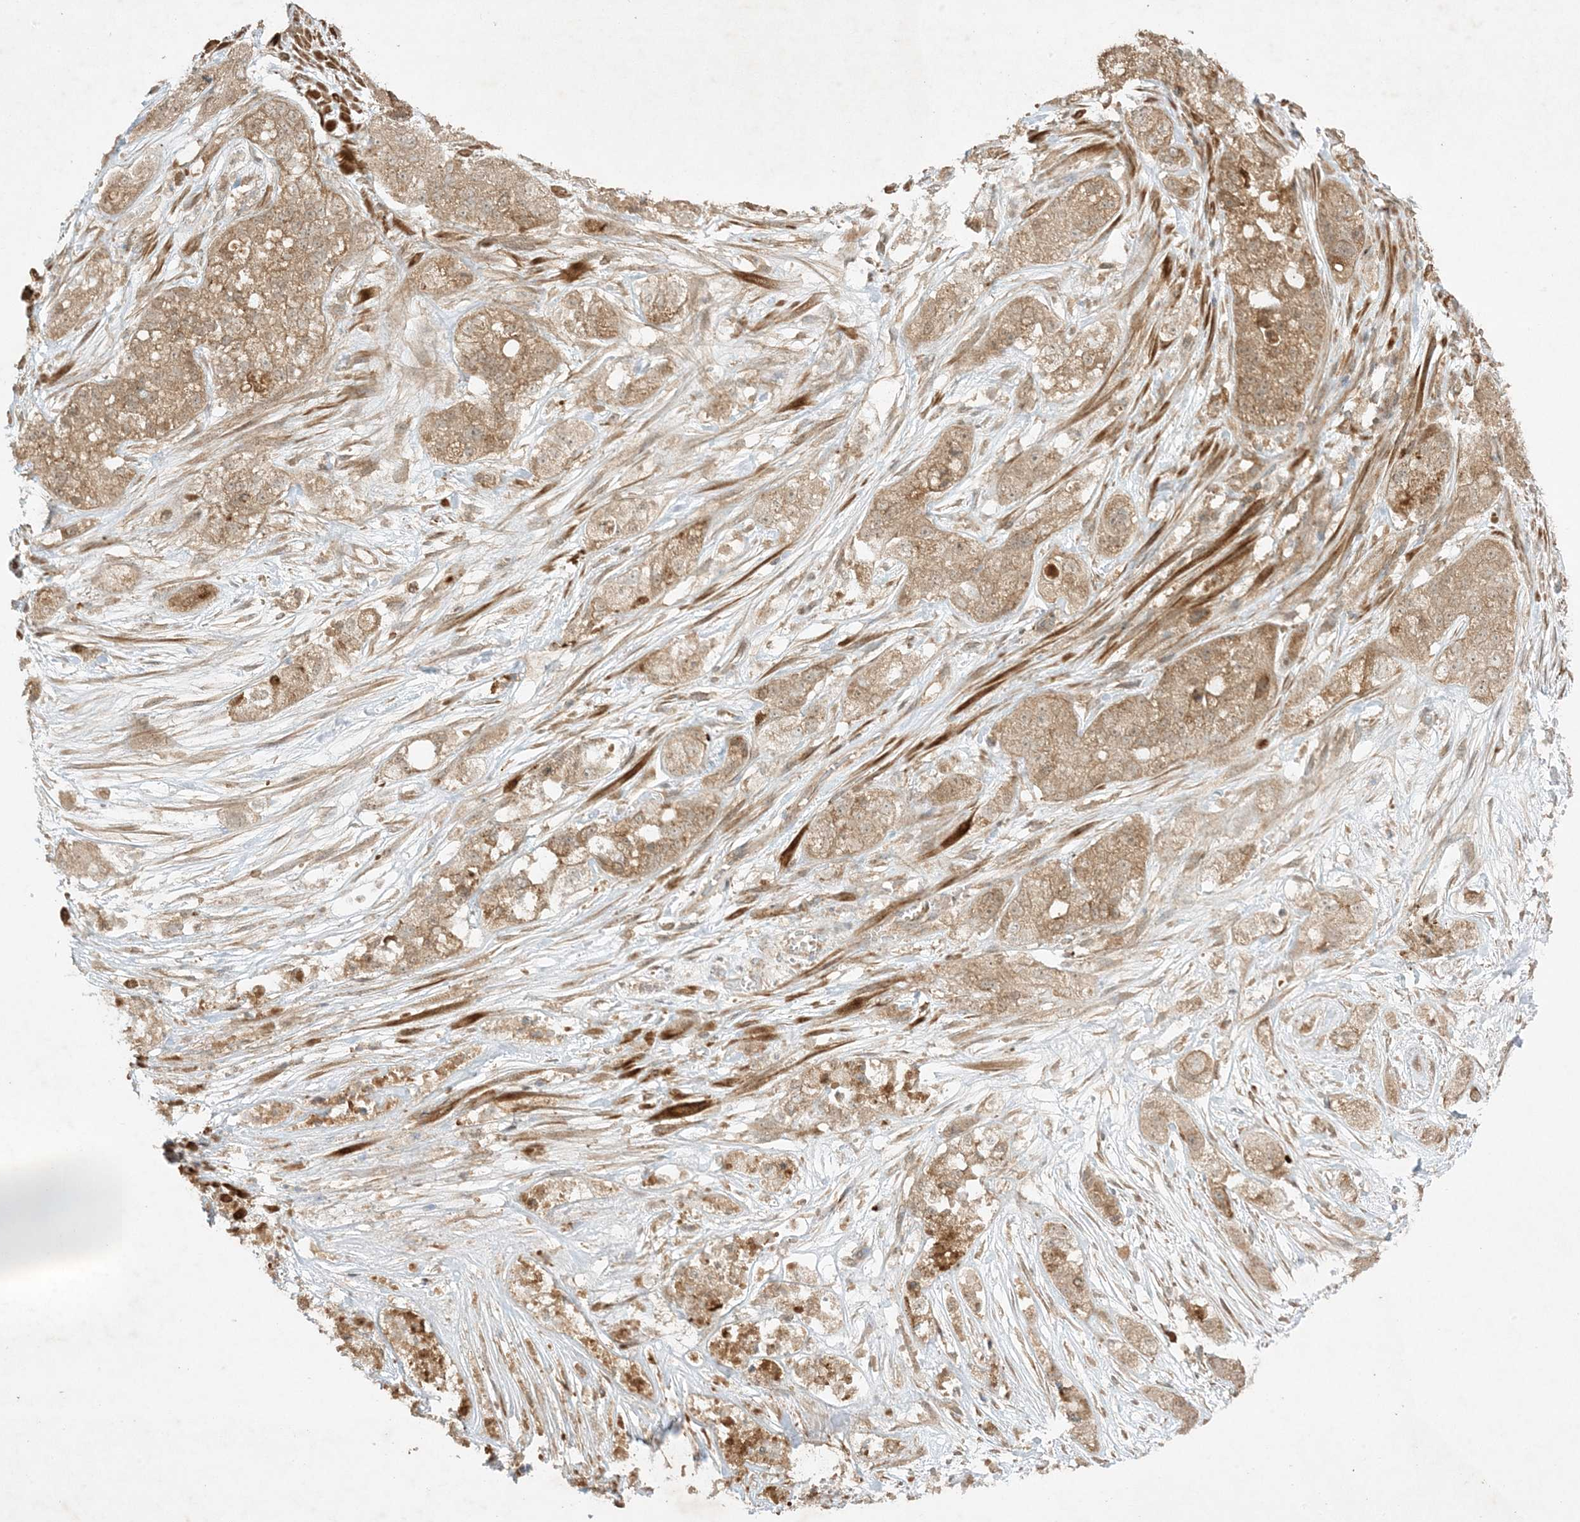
{"staining": {"intensity": "moderate", "quantity": ">75%", "location": "cytoplasmic/membranous"}, "tissue": "pancreatic cancer", "cell_type": "Tumor cells", "image_type": "cancer", "snomed": [{"axis": "morphology", "description": "Adenocarcinoma, NOS"}, {"axis": "topography", "description": "Pancreas"}], "caption": "A medium amount of moderate cytoplasmic/membranous positivity is seen in approximately >75% of tumor cells in pancreatic cancer tissue.", "gene": "XRN1", "patient": {"sex": "female", "age": 78}}